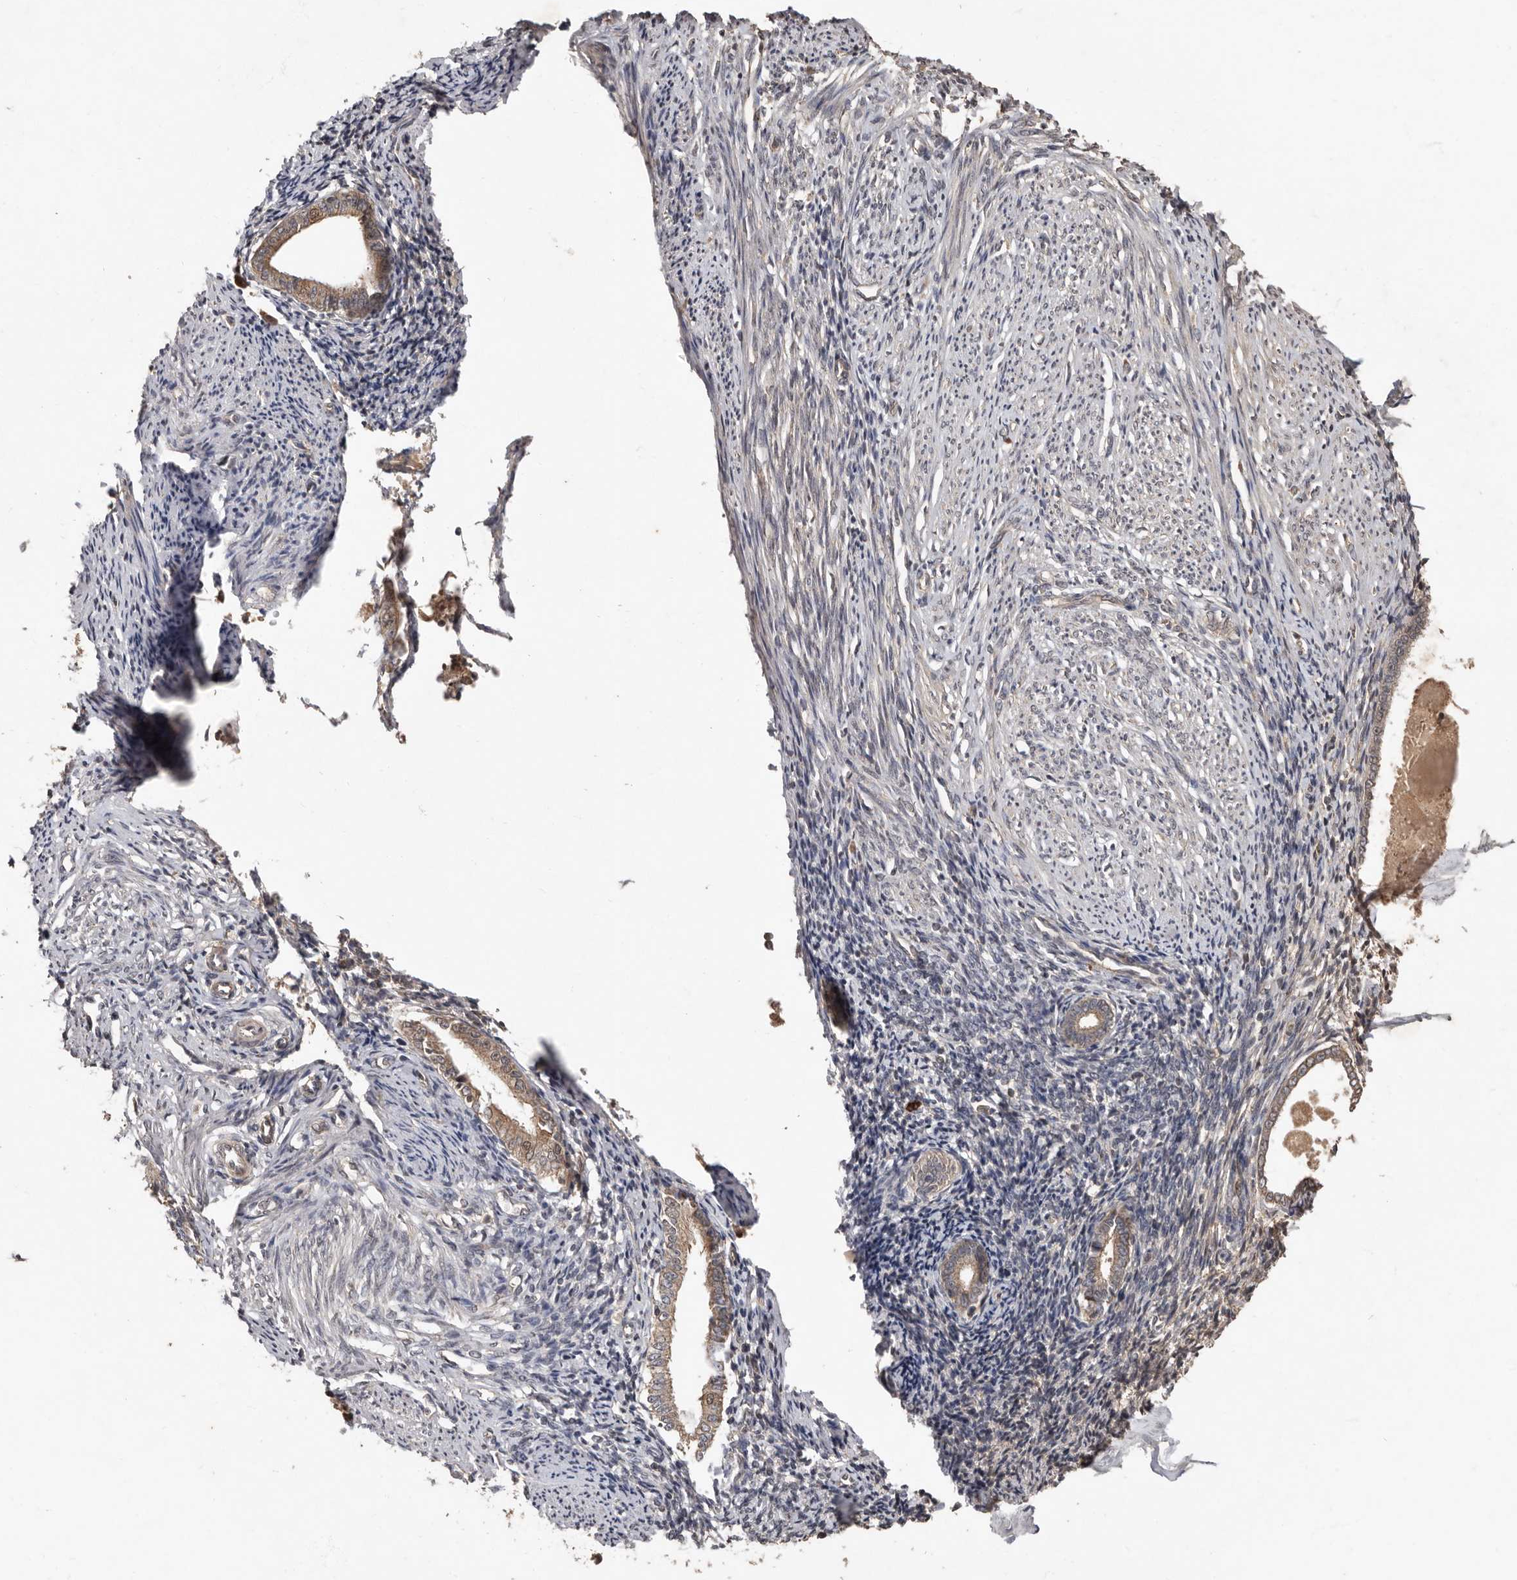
{"staining": {"intensity": "weak", "quantity": "25%-75%", "location": "cytoplasmic/membranous"}, "tissue": "endometrium", "cell_type": "Cells in endometrial stroma", "image_type": "normal", "snomed": [{"axis": "morphology", "description": "Normal tissue, NOS"}, {"axis": "topography", "description": "Endometrium"}], "caption": "IHC micrograph of benign endometrium: endometrium stained using immunohistochemistry reveals low levels of weak protein expression localized specifically in the cytoplasmic/membranous of cells in endometrial stroma, appearing as a cytoplasmic/membranous brown color.", "gene": "KIF26B", "patient": {"sex": "female", "age": 56}}